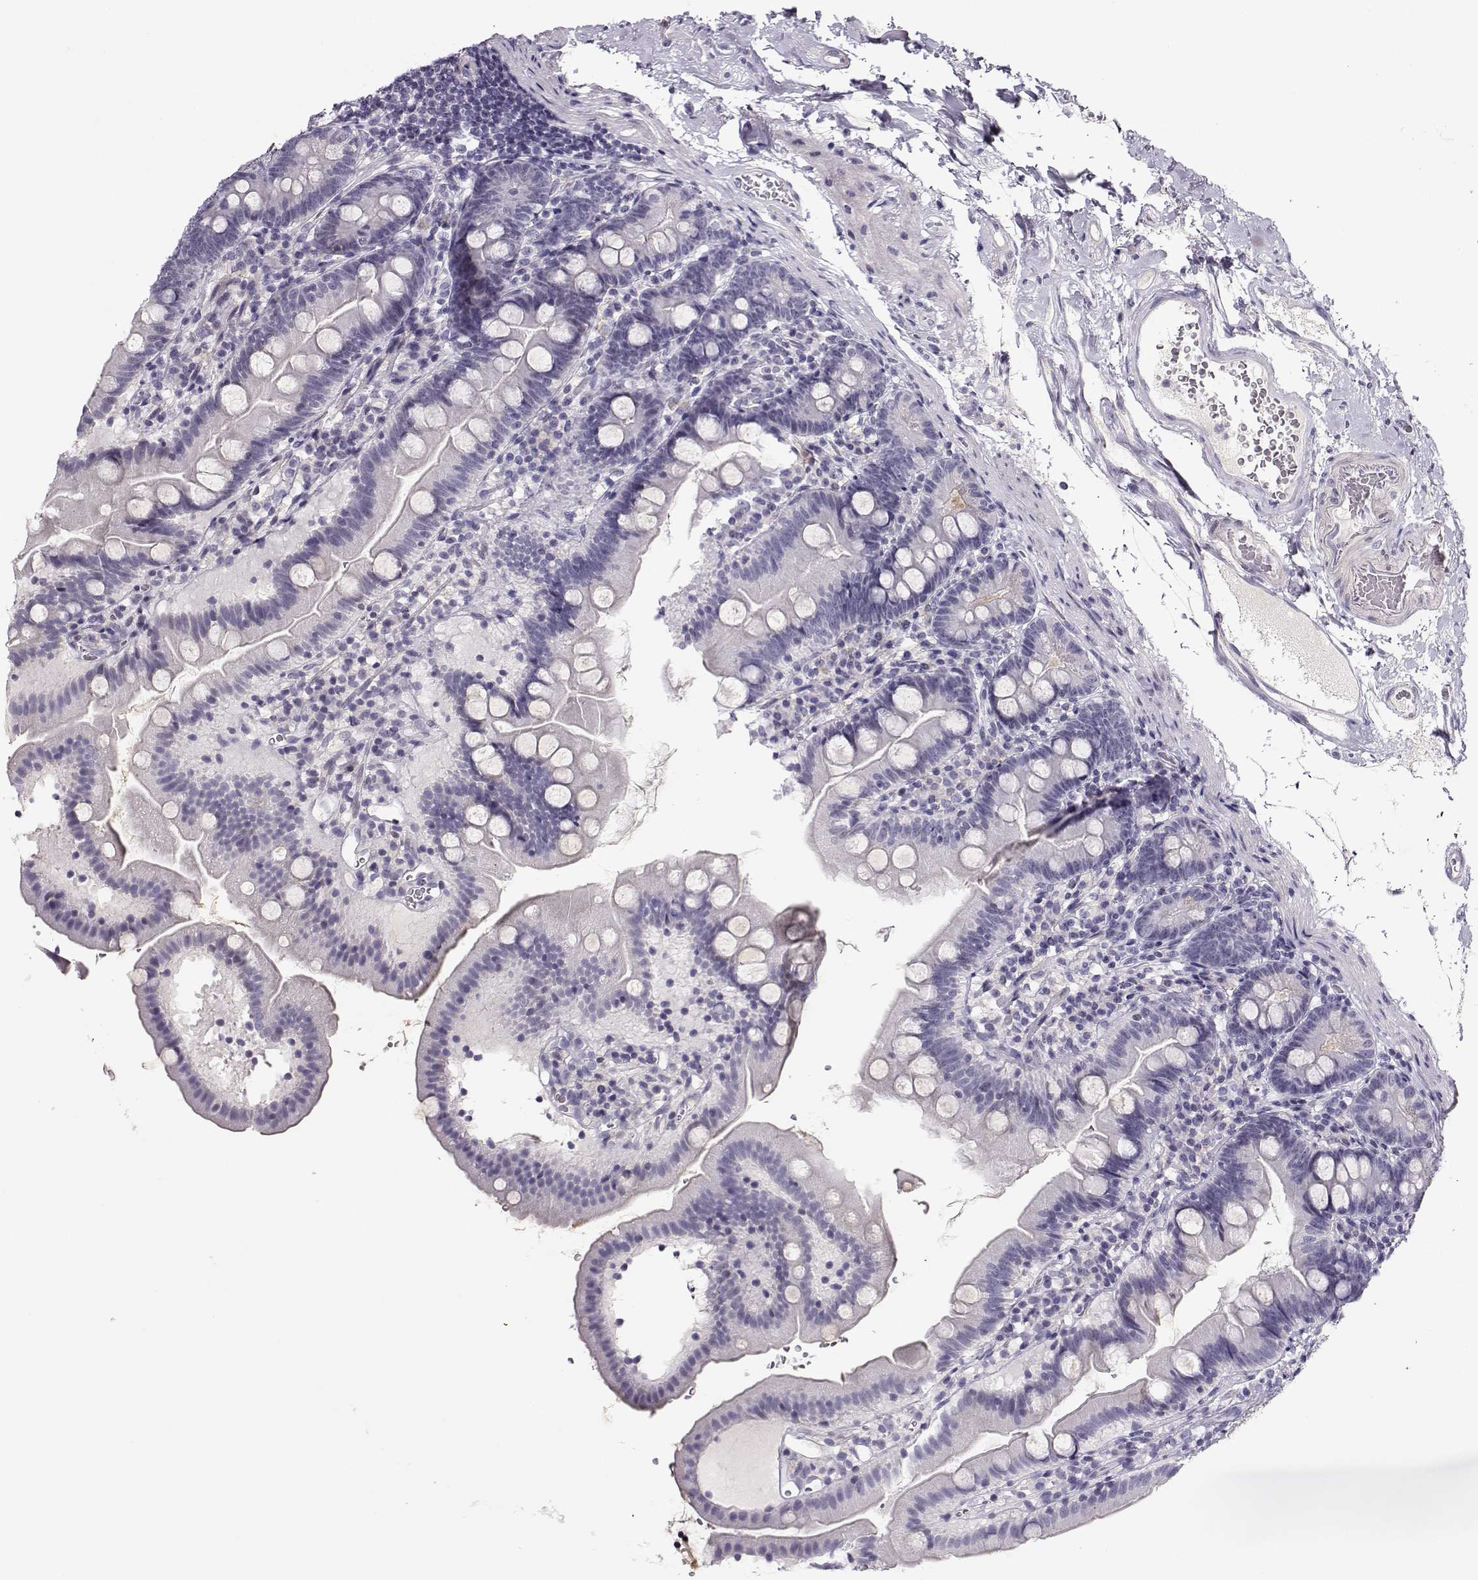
{"staining": {"intensity": "negative", "quantity": "none", "location": "none"}, "tissue": "duodenum", "cell_type": "Glandular cells", "image_type": "normal", "snomed": [{"axis": "morphology", "description": "Normal tissue, NOS"}, {"axis": "topography", "description": "Duodenum"}], "caption": "Human duodenum stained for a protein using immunohistochemistry shows no staining in glandular cells.", "gene": "CRX", "patient": {"sex": "female", "age": 67}}